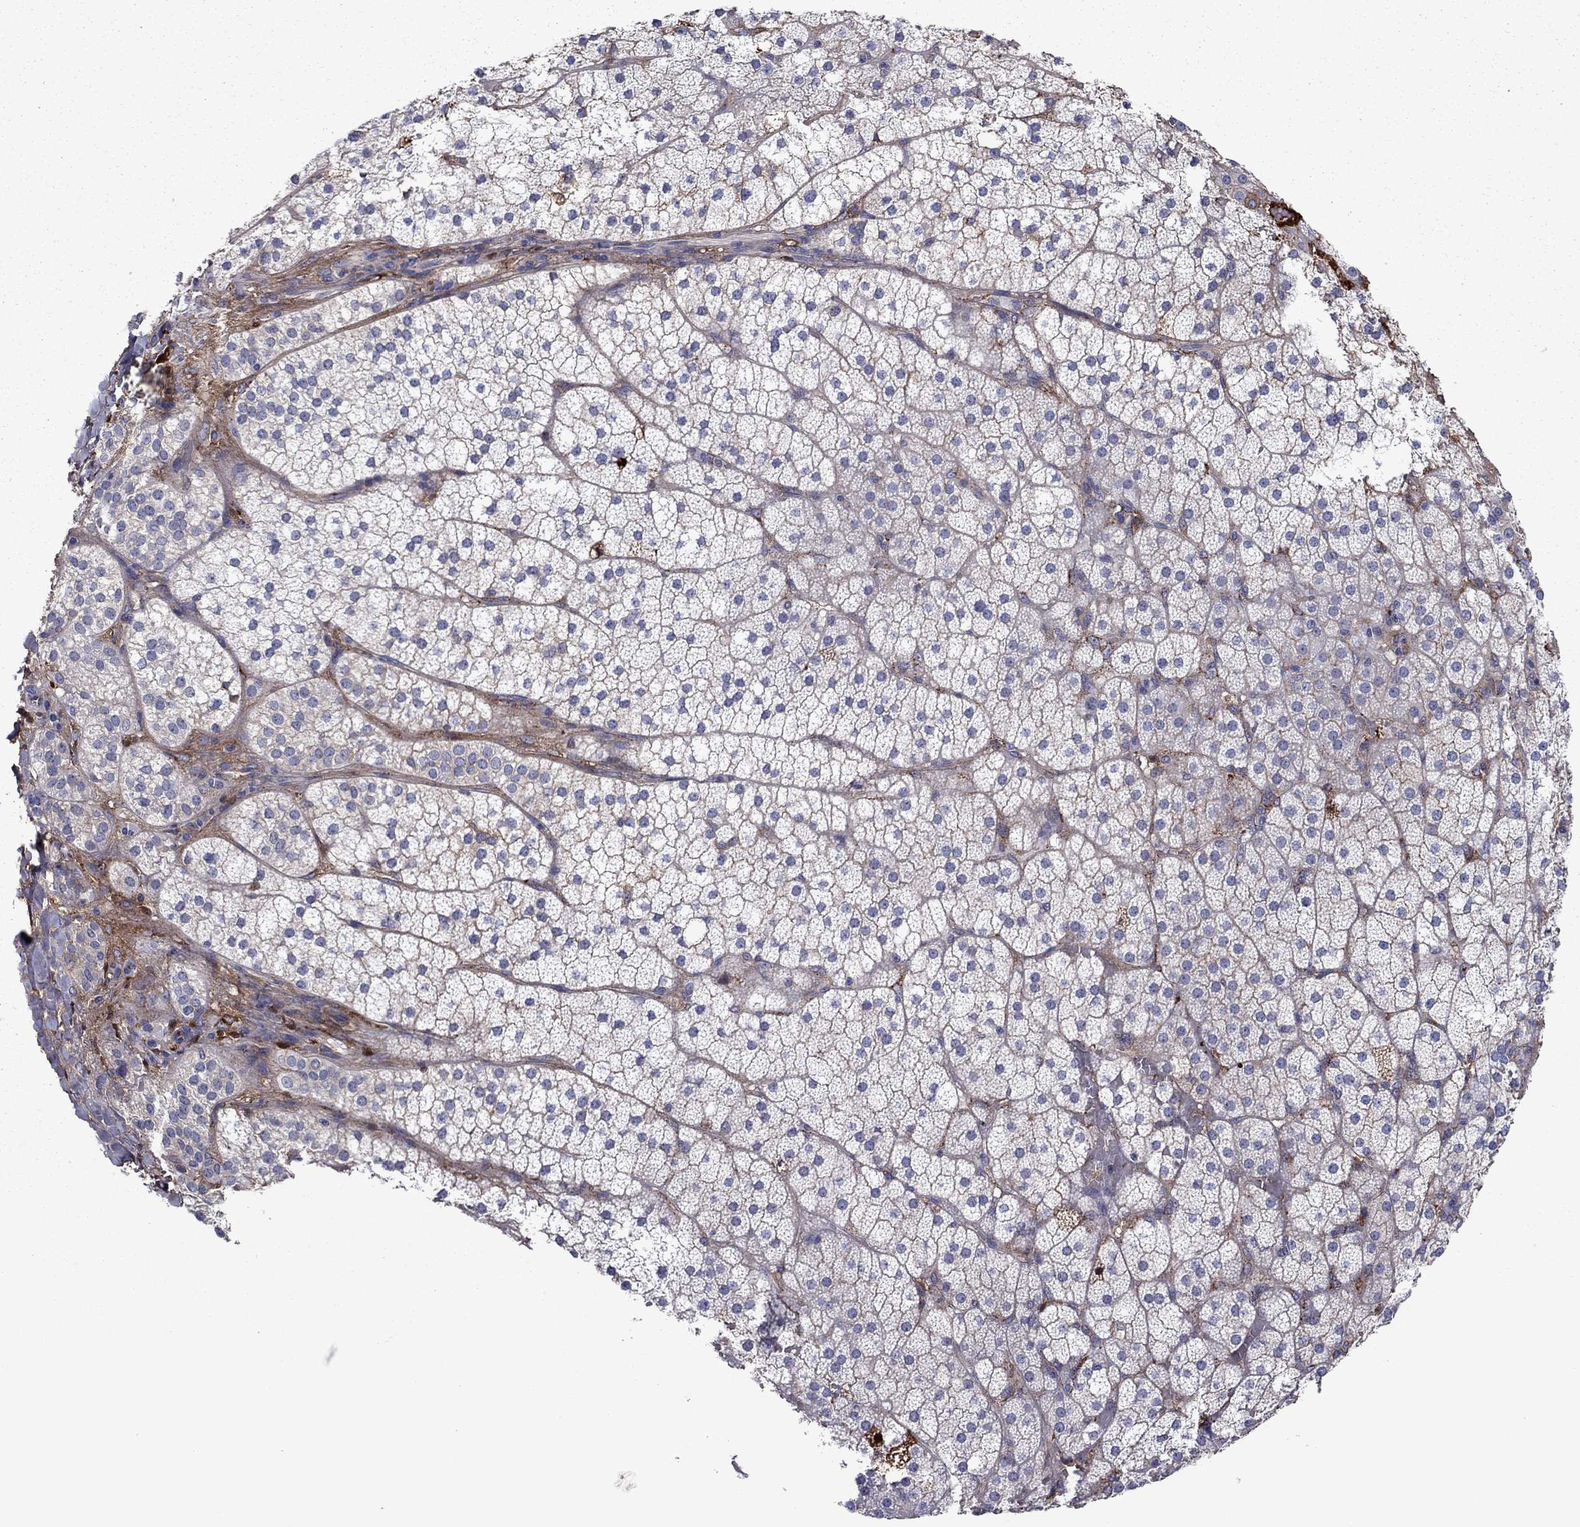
{"staining": {"intensity": "negative", "quantity": "none", "location": "none"}, "tissue": "adrenal gland", "cell_type": "Glandular cells", "image_type": "normal", "snomed": [{"axis": "morphology", "description": "Normal tissue, NOS"}, {"axis": "topography", "description": "Adrenal gland"}], "caption": "A micrograph of human adrenal gland is negative for staining in glandular cells. (Immunohistochemistry, brightfield microscopy, high magnification).", "gene": "HPX", "patient": {"sex": "male", "age": 53}}